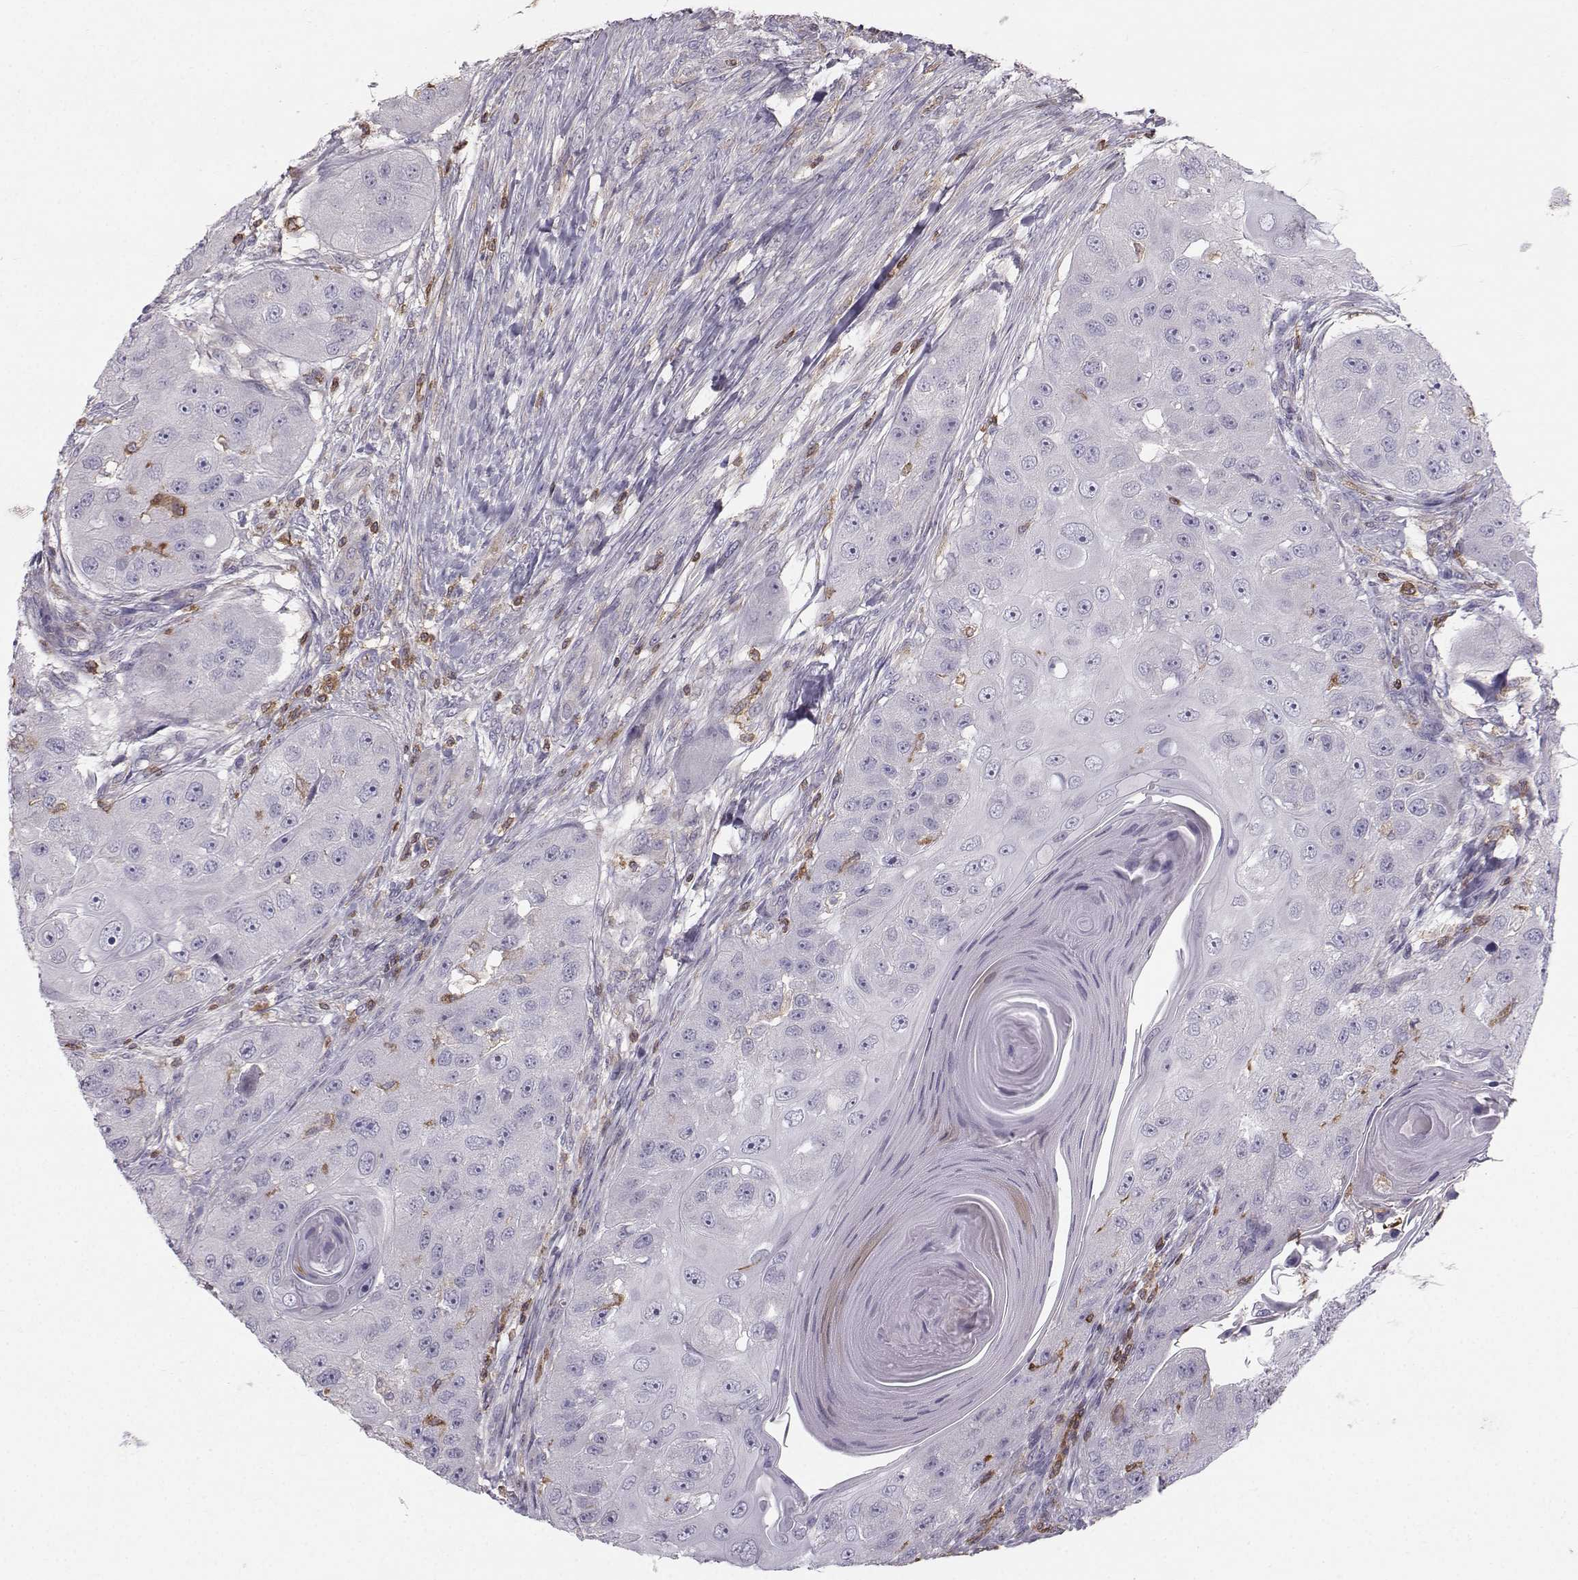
{"staining": {"intensity": "negative", "quantity": "none", "location": "none"}, "tissue": "head and neck cancer", "cell_type": "Tumor cells", "image_type": "cancer", "snomed": [{"axis": "morphology", "description": "Squamous cell carcinoma, NOS"}, {"axis": "topography", "description": "Head-Neck"}], "caption": "Micrograph shows no protein positivity in tumor cells of head and neck cancer tissue.", "gene": "ZBTB32", "patient": {"sex": "male", "age": 51}}